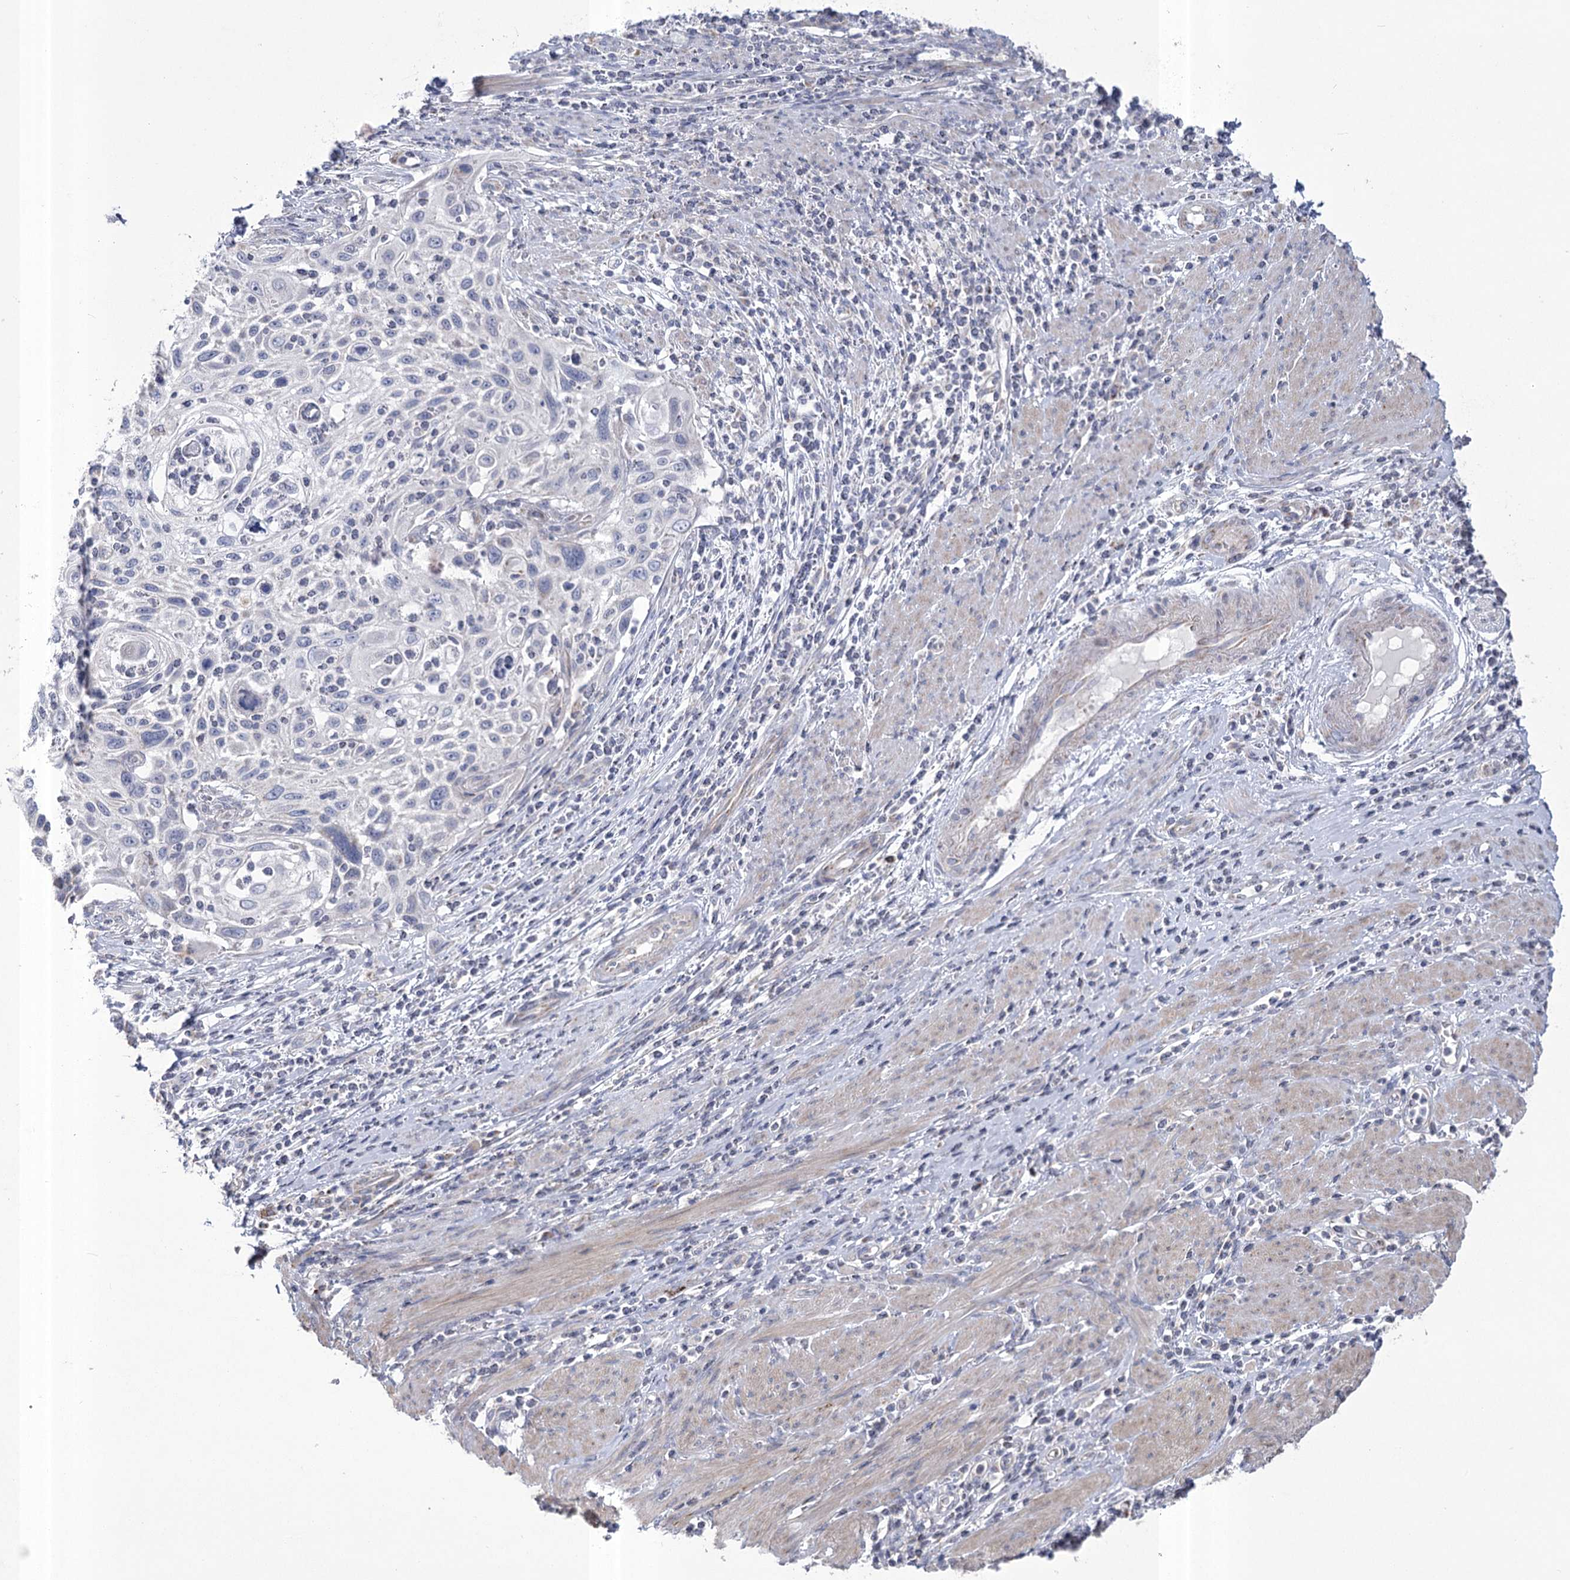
{"staining": {"intensity": "negative", "quantity": "none", "location": "none"}, "tissue": "cervical cancer", "cell_type": "Tumor cells", "image_type": "cancer", "snomed": [{"axis": "morphology", "description": "Squamous cell carcinoma, NOS"}, {"axis": "topography", "description": "Cervix"}], "caption": "Tumor cells show no significant positivity in squamous cell carcinoma (cervical). (IHC, brightfield microscopy, high magnification).", "gene": "PDHB", "patient": {"sex": "female", "age": 70}}